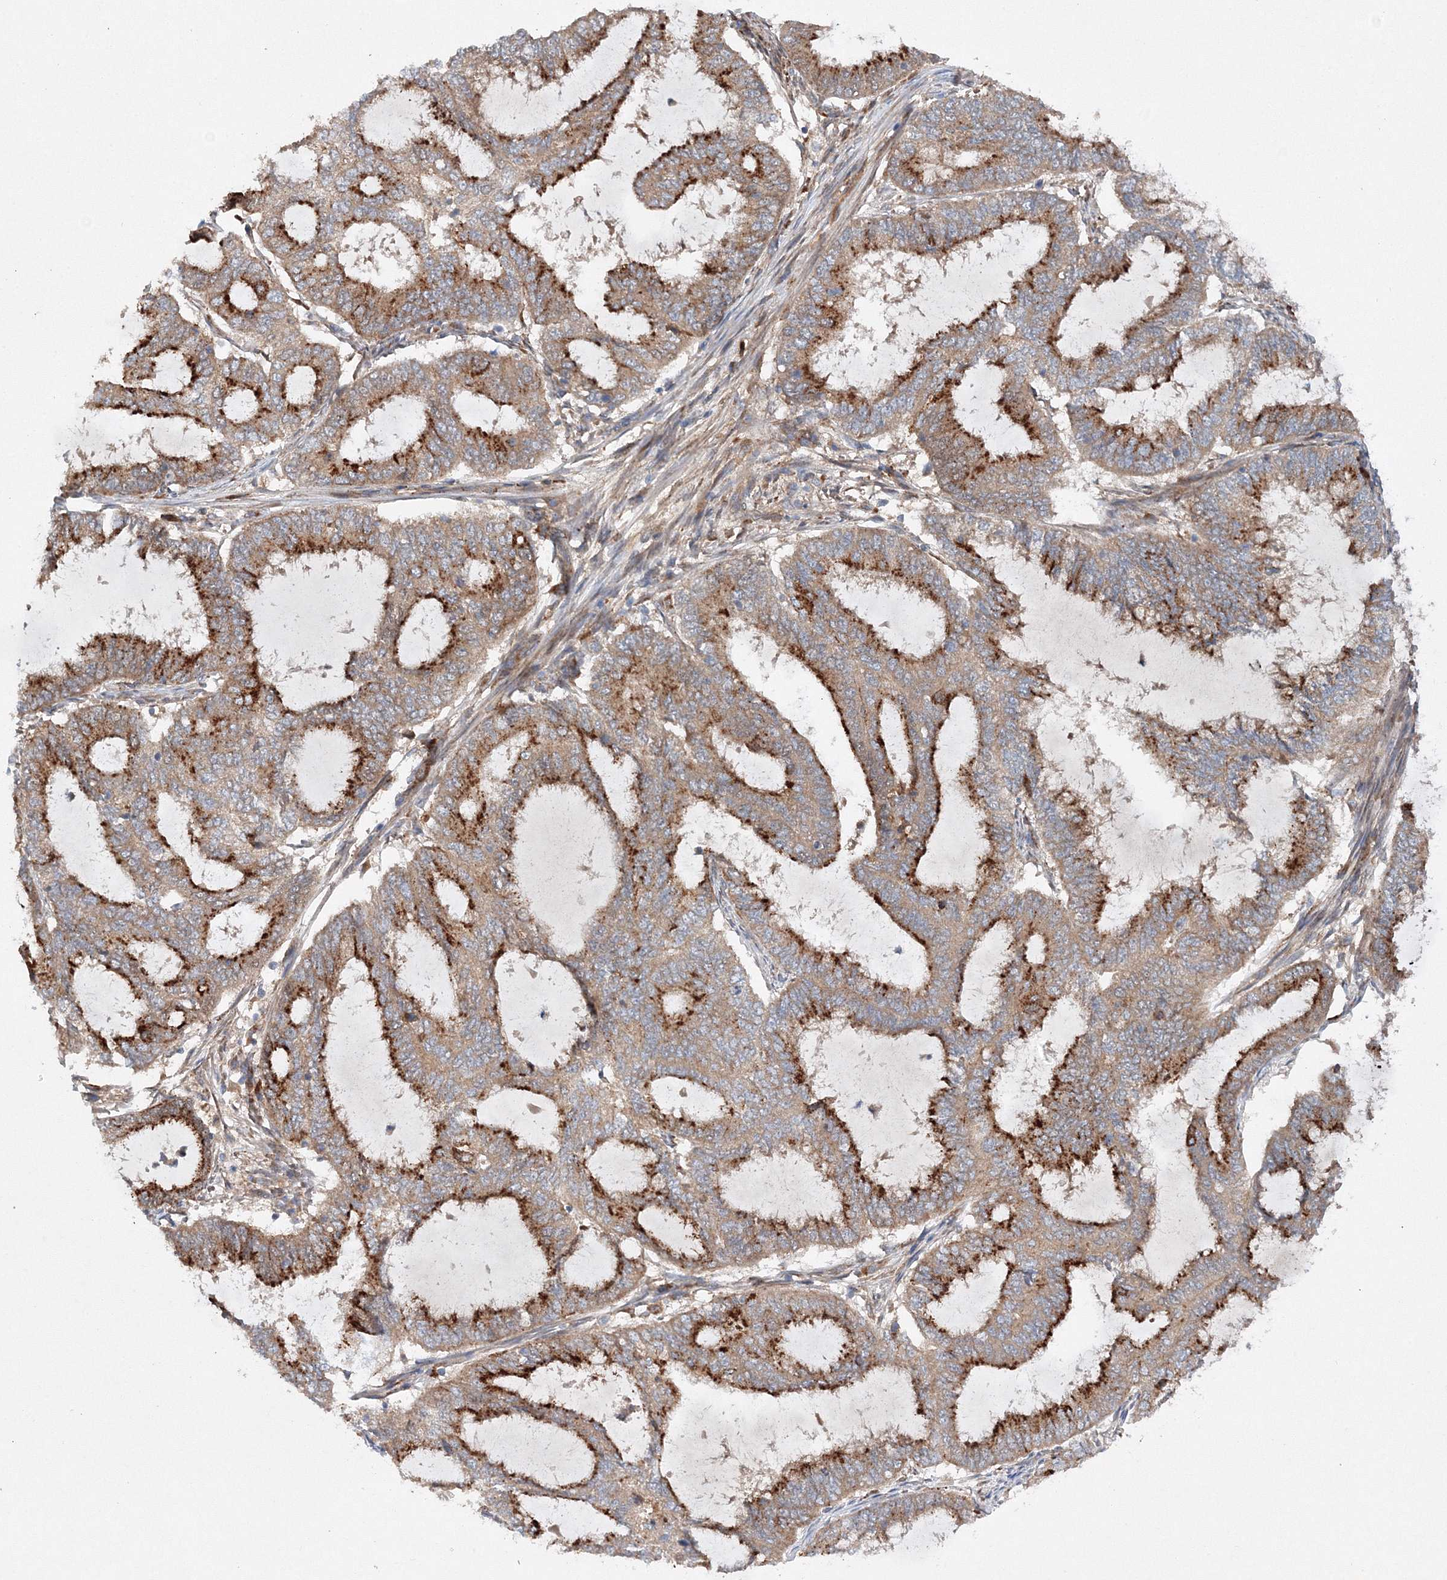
{"staining": {"intensity": "strong", "quantity": "25%-75%", "location": "cytoplasmic/membranous"}, "tissue": "endometrial cancer", "cell_type": "Tumor cells", "image_type": "cancer", "snomed": [{"axis": "morphology", "description": "Adenocarcinoma, NOS"}, {"axis": "topography", "description": "Endometrium"}], "caption": "Protein expression analysis of adenocarcinoma (endometrial) exhibits strong cytoplasmic/membranous positivity in about 25%-75% of tumor cells.", "gene": "SLC36A1", "patient": {"sex": "female", "age": 51}}